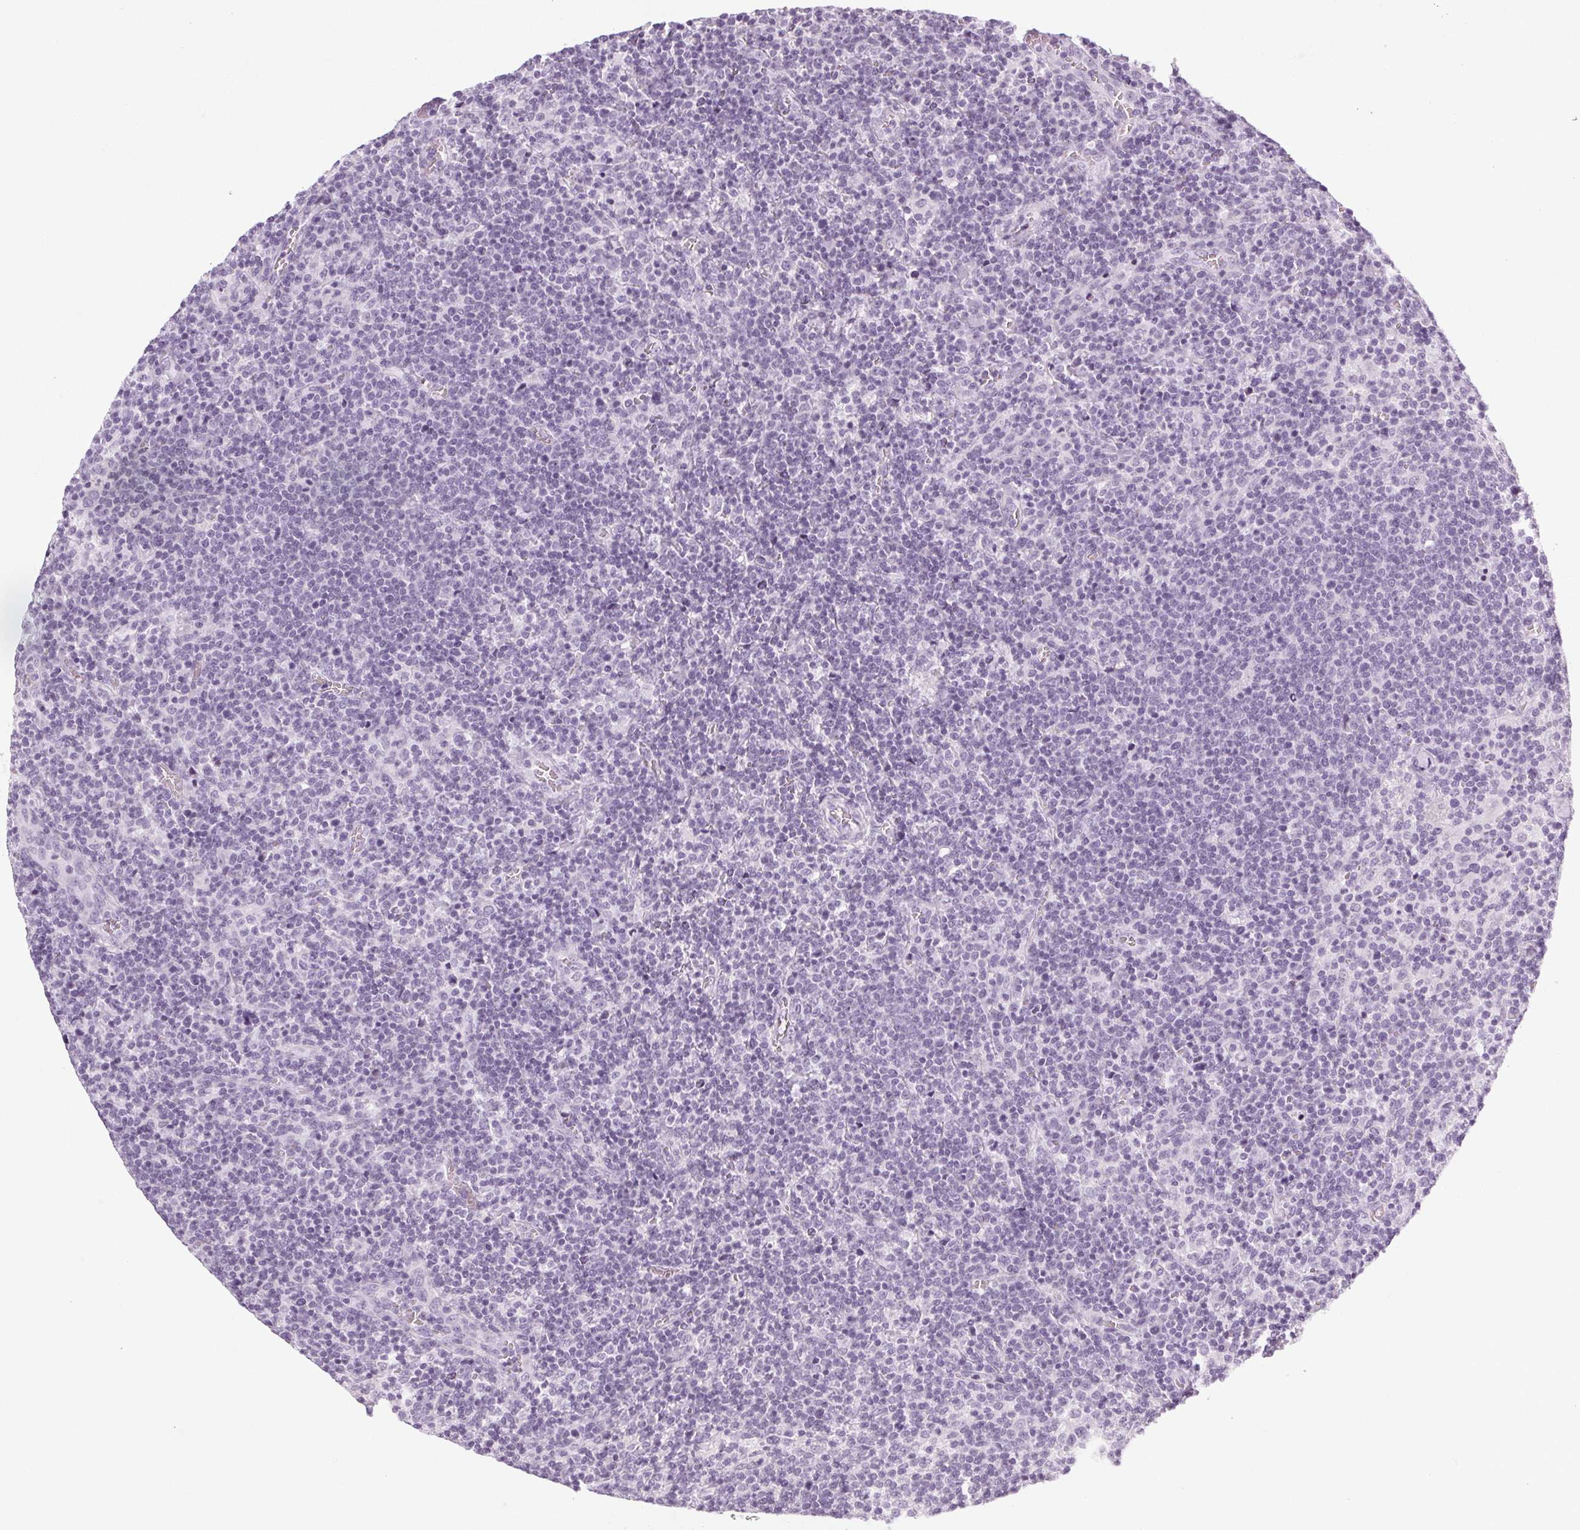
{"staining": {"intensity": "negative", "quantity": "none", "location": "none"}, "tissue": "lymphoma", "cell_type": "Tumor cells", "image_type": "cancer", "snomed": [{"axis": "morphology", "description": "Malignant lymphoma, non-Hodgkin's type, High grade"}, {"axis": "topography", "description": "Lymph node"}], "caption": "This is a histopathology image of immunohistochemistry (IHC) staining of malignant lymphoma, non-Hodgkin's type (high-grade), which shows no staining in tumor cells. (DAB immunohistochemistry, high magnification).", "gene": "POMC", "patient": {"sex": "male", "age": 61}}